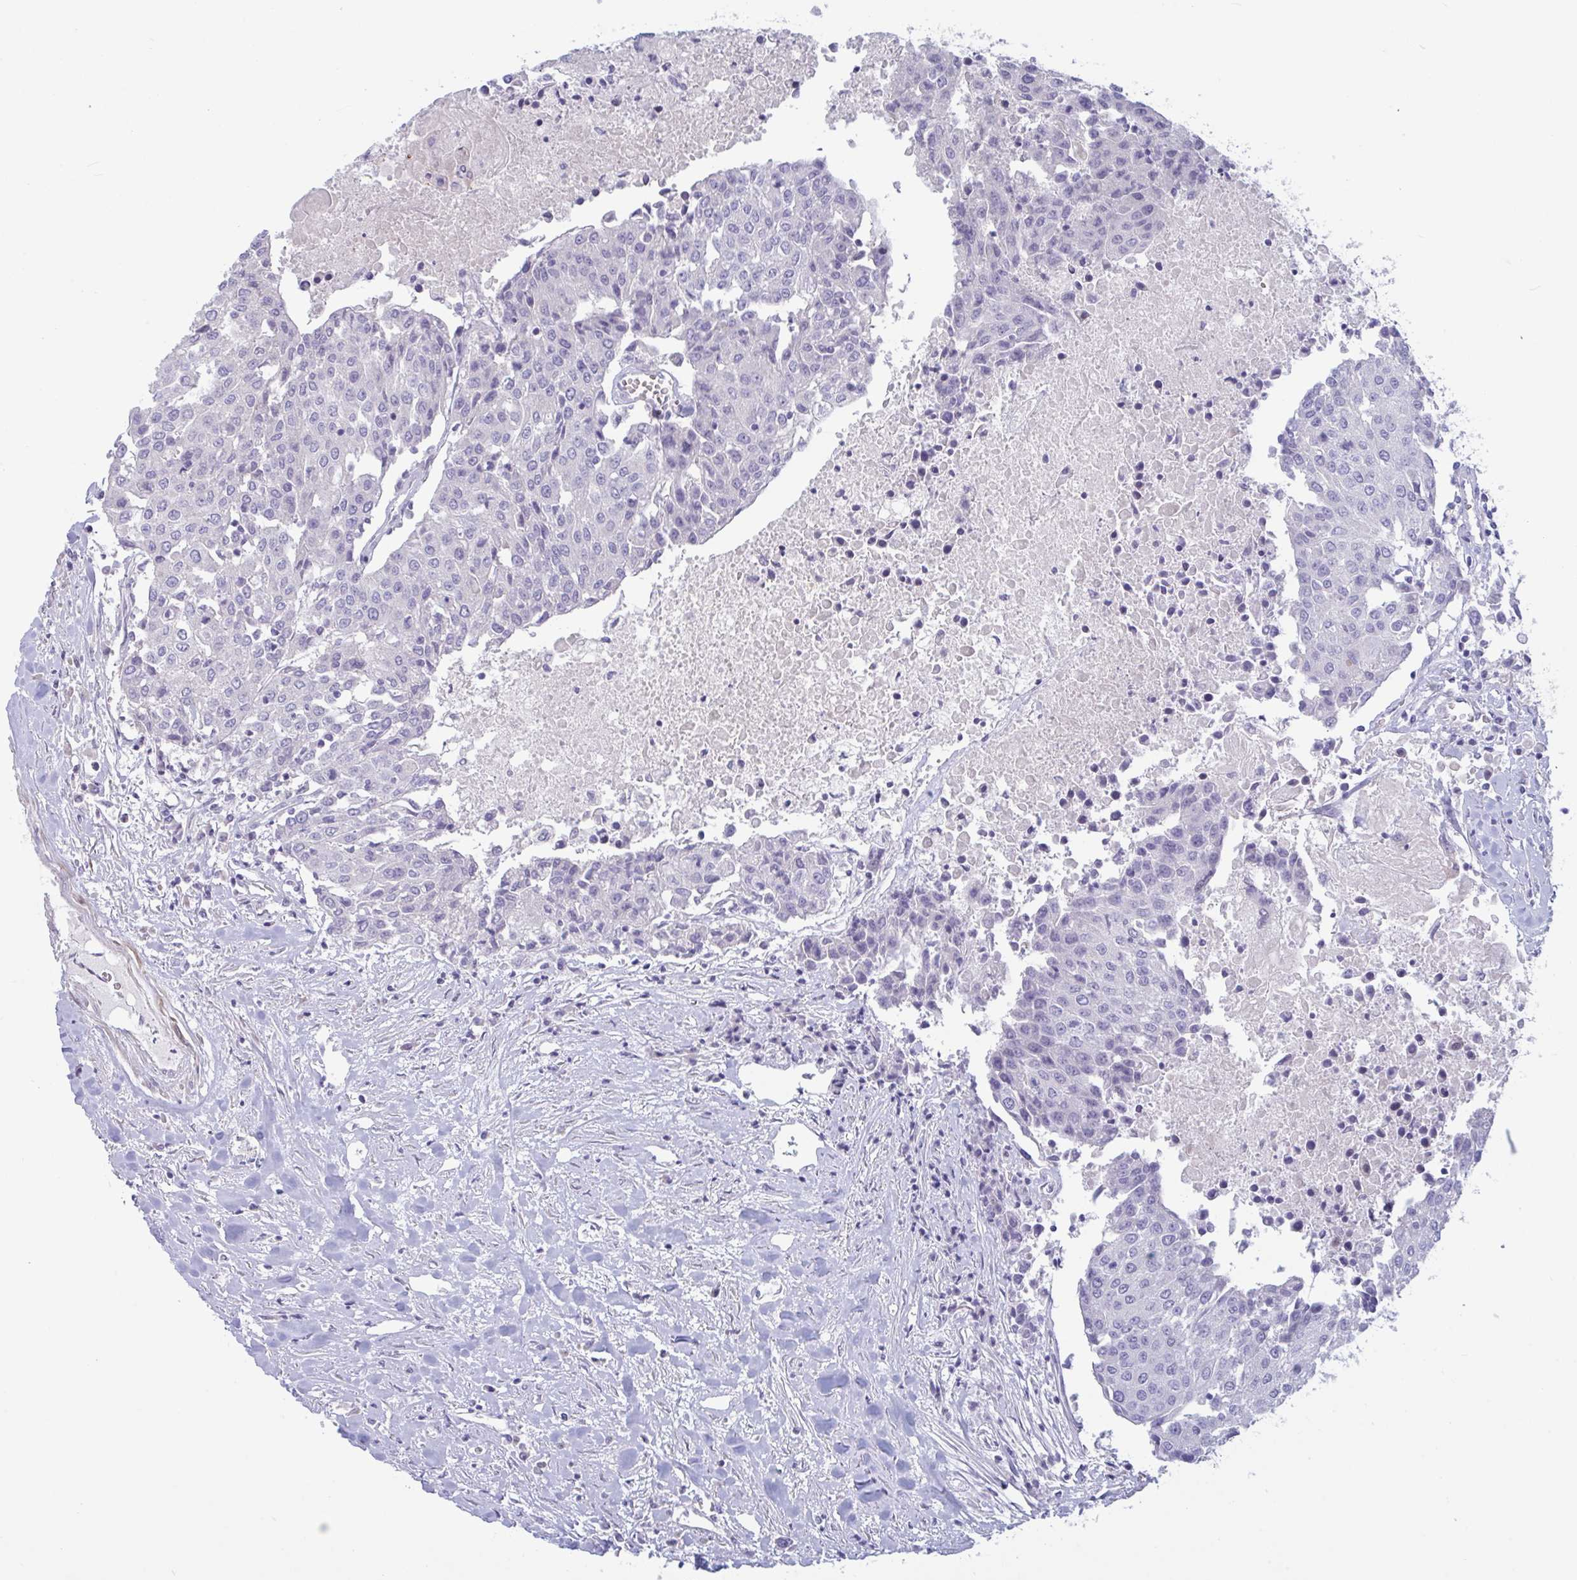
{"staining": {"intensity": "negative", "quantity": "none", "location": "none"}, "tissue": "urothelial cancer", "cell_type": "Tumor cells", "image_type": "cancer", "snomed": [{"axis": "morphology", "description": "Urothelial carcinoma, High grade"}, {"axis": "topography", "description": "Urinary bladder"}], "caption": "Immunohistochemistry micrograph of neoplastic tissue: urothelial cancer stained with DAB demonstrates no significant protein expression in tumor cells.", "gene": "VWC2", "patient": {"sex": "female", "age": 85}}